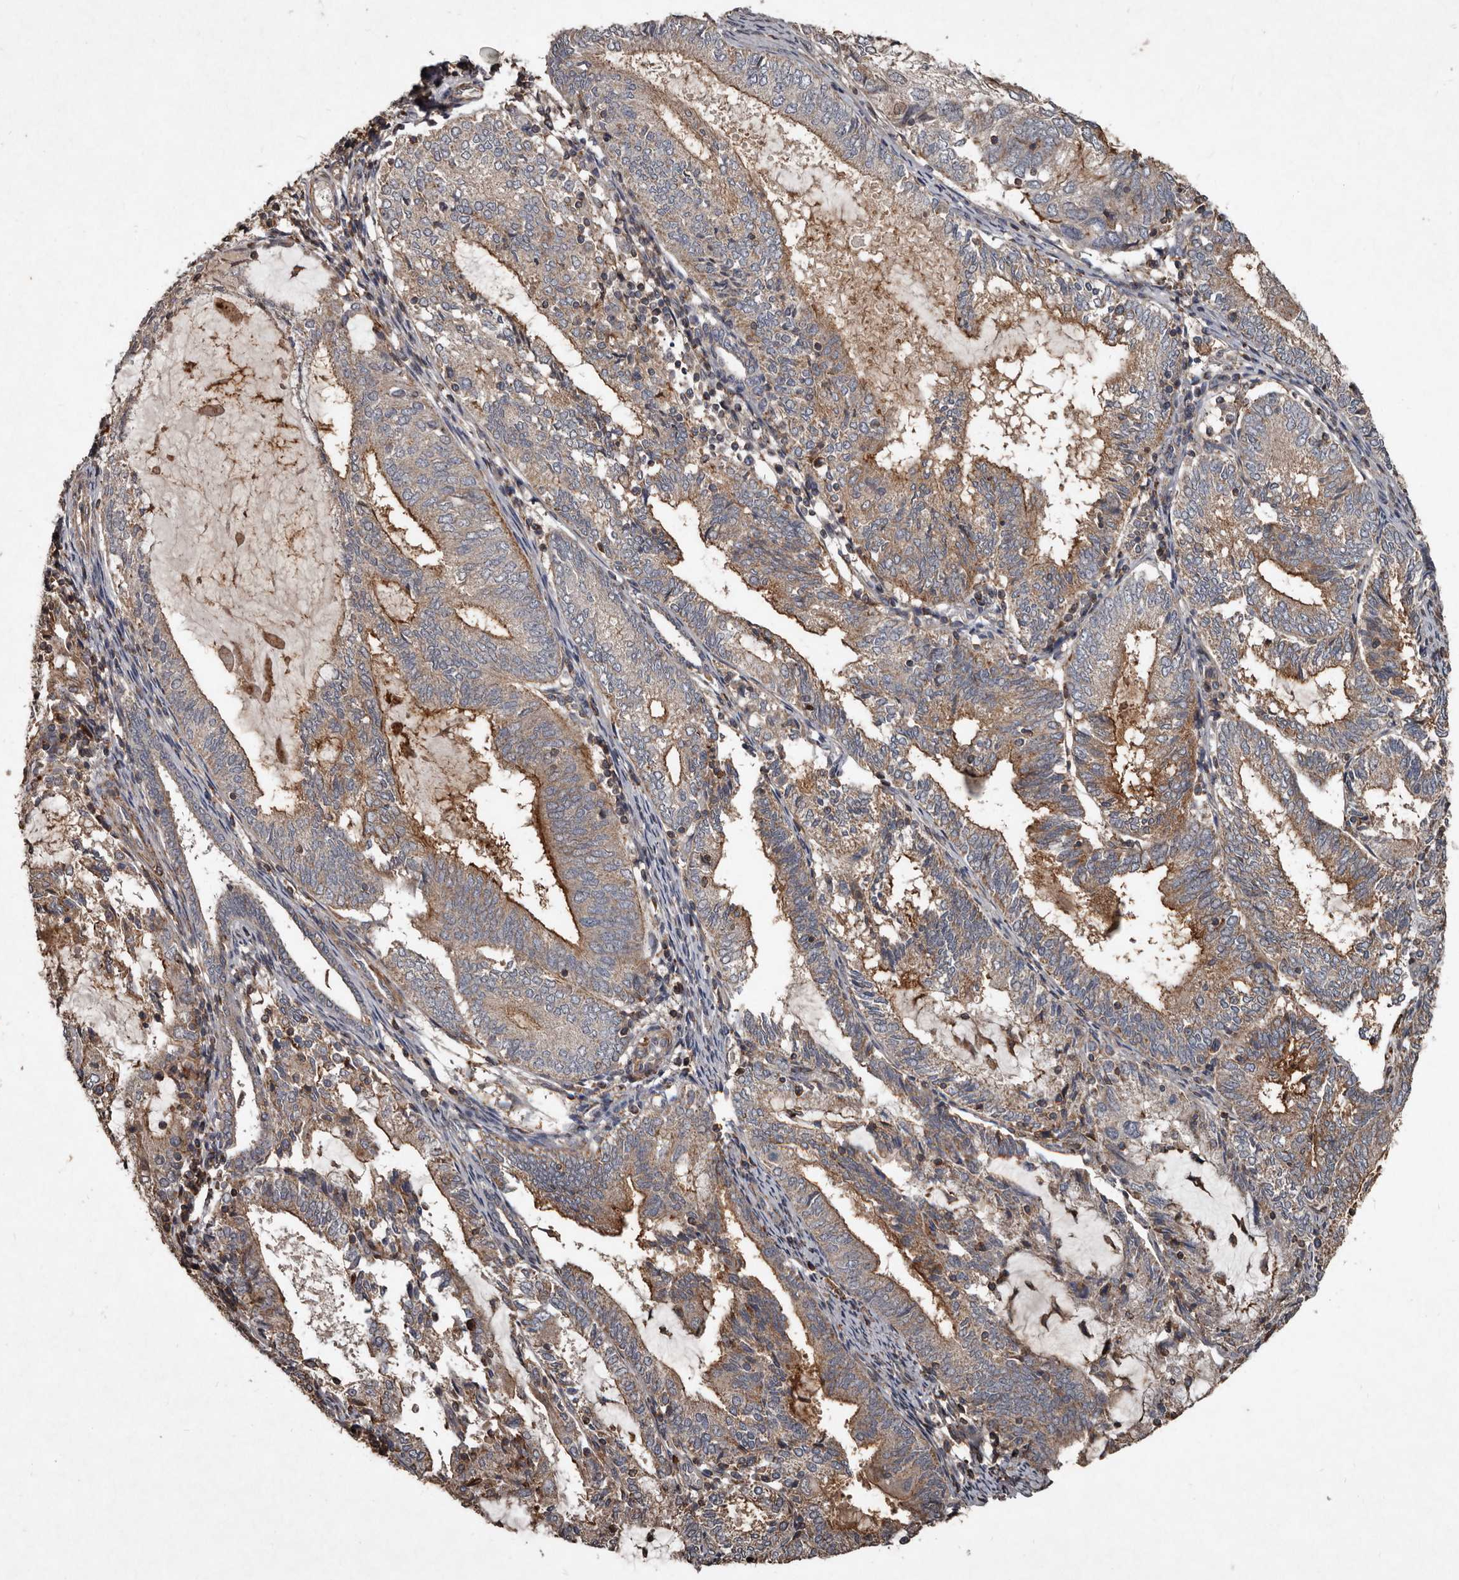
{"staining": {"intensity": "moderate", "quantity": ">75%", "location": "cytoplasmic/membranous"}, "tissue": "endometrial cancer", "cell_type": "Tumor cells", "image_type": "cancer", "snomed": [{"axis": "morphology", "description": "Adenocarcinoma, NOS"}, {"axis": "topography", "description": "Endometrium"}], "caption": "Endometrial adenocarcinoma stained for a protein displays moderate cytoplasmic/membranous positivity in tumor cells.", "gene": "GREB1", "patient": {"sex": "female", "age": 81}}